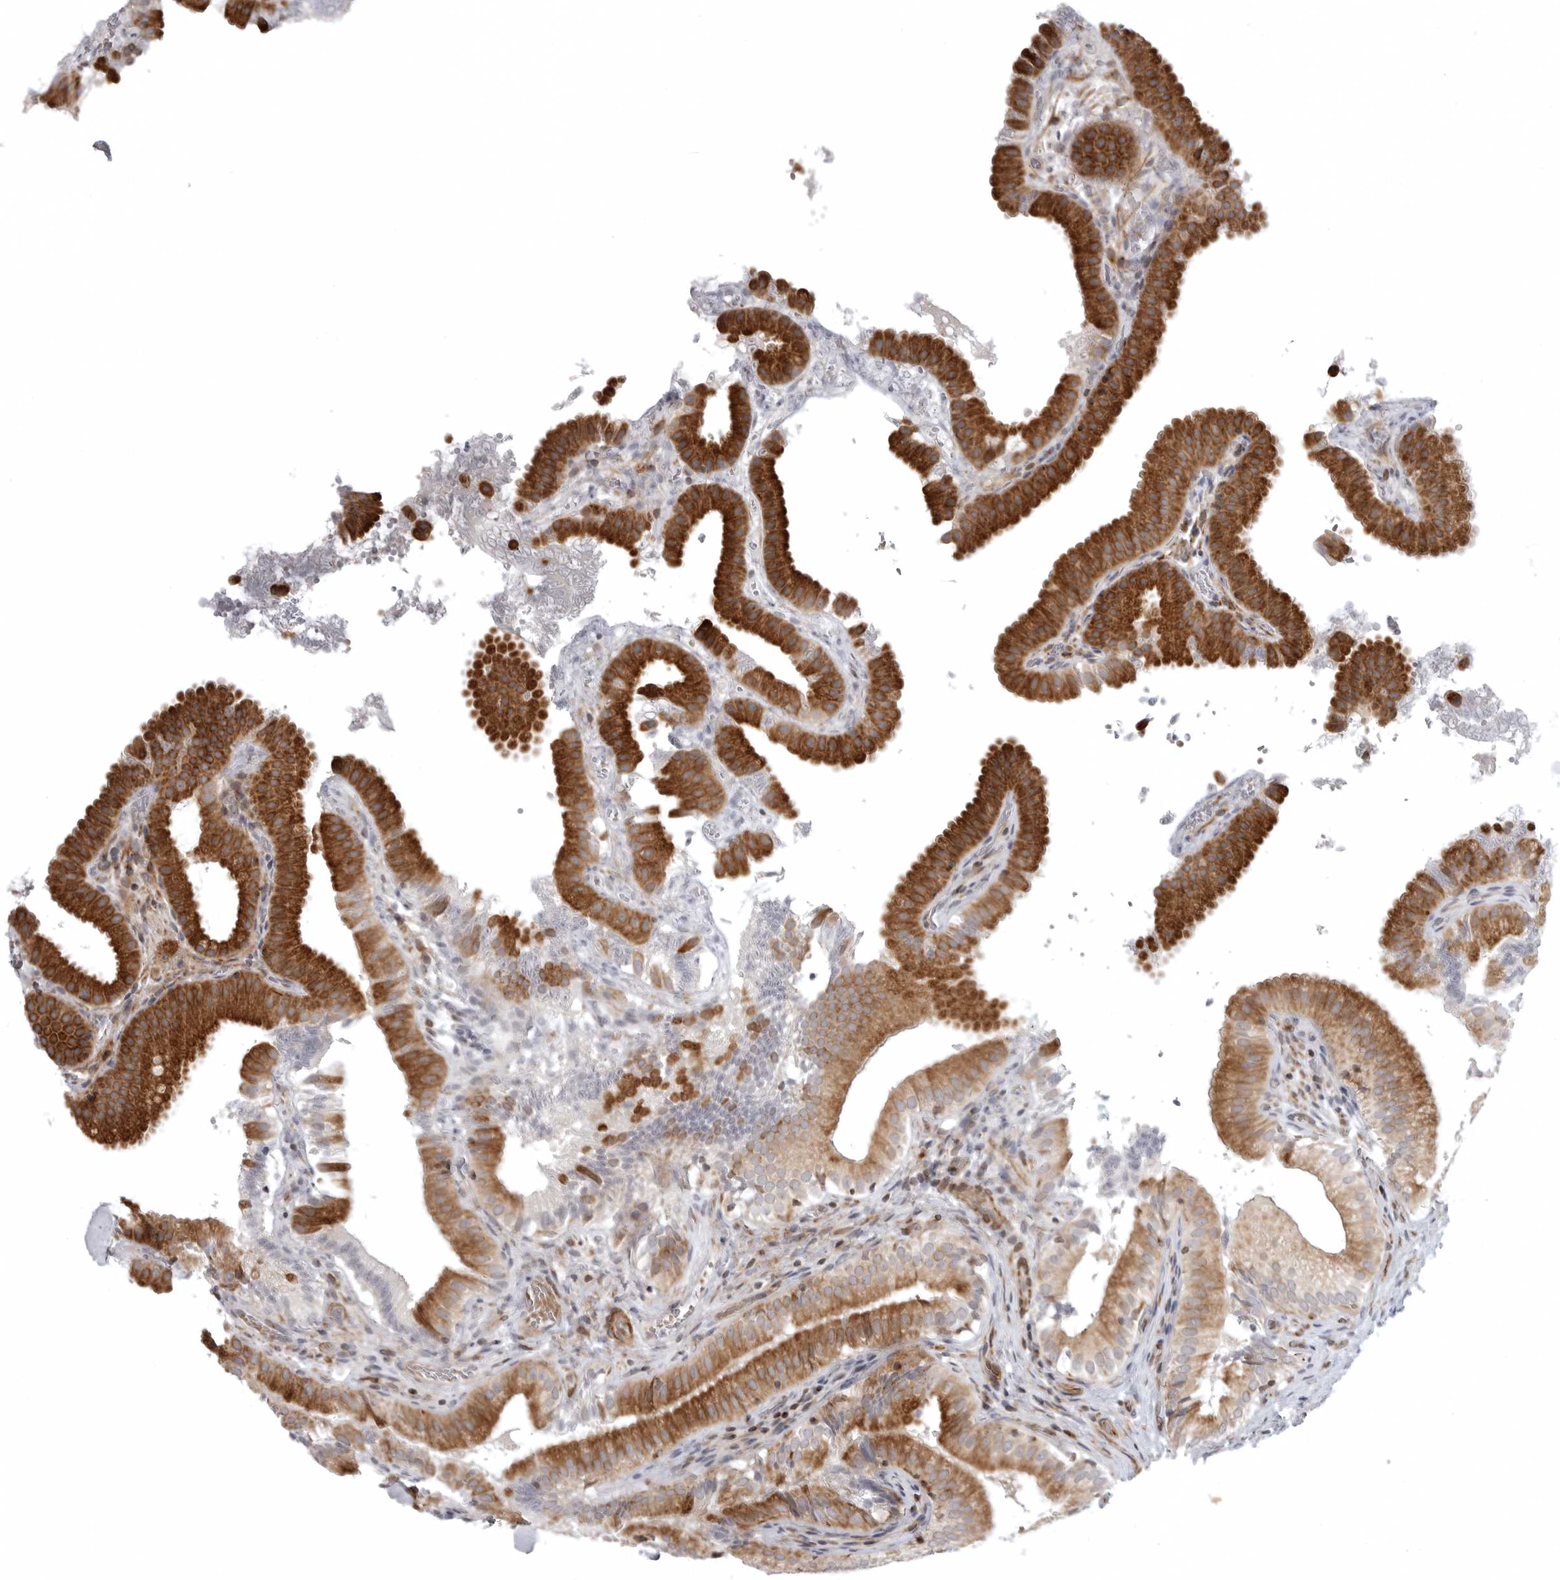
{"staining": {"intensity": "strong", "quantity": ">75%", "location": "cytoplasmic/membranous"}, "tissue": "gallbladder", "cell_type": "Glandular cells", "image_type": "normal", "snomed": [{"axis": "morphology", "description": "Normal tissue, NOS"}, {"axis": "topography", "description": "Gallbladder"}], "caption": "Glandular cells exhibit high levels of strong cytoplasmic/membranous staining in approximately >75% of cells in unremarkable human gallbladder. (DAB IHC, brown staining for protein, blue staining for nuclei).", "gene": "CD300LD", "patient": {"sex": "female", "age": 30}}